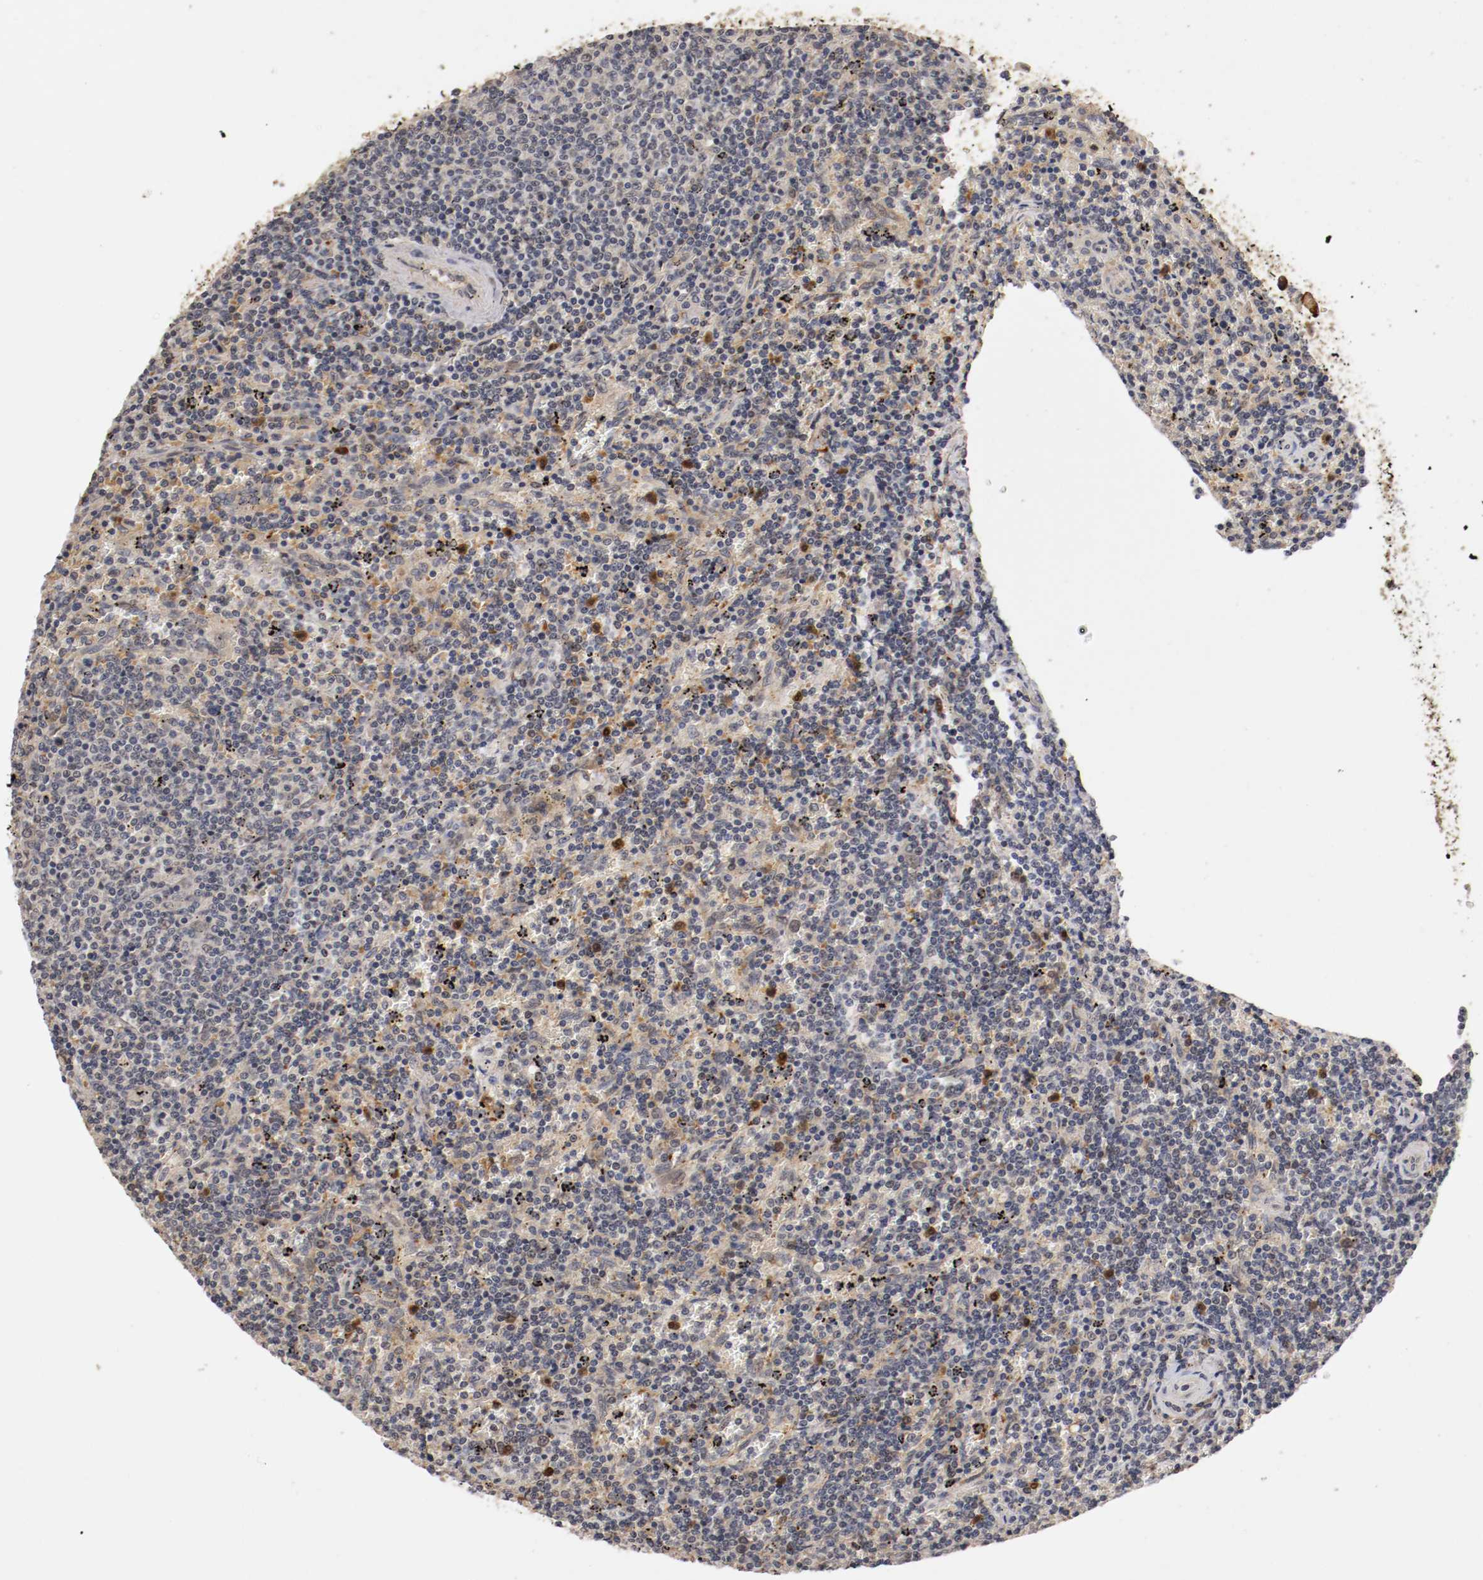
{"staining": {"intensity": "weak", "quantity": "<25%", "location": "cytoplasmic/membranous"}, "tissue": "lymphoma", "cell_type": "Tumor cells", "image_type": "cancer", "snomed": [{"axis": "morphology", "description": "Malignant lymphoma, non-Hodgkin's type, Low grade"}, {"axis": "topography", "description": "Spleen"}], "caption": "High magnification brightfield microscopy of lymphoma stained with DAB (3,3'-diaminobenzidine) (brown) and counterstained with hematoxylin (blue): tumor cells show no significant positivity. (Brightfield microscopy of DAB immunohistochemistry (IHC) at high magnification).", "gene": "TNFRSF1B", "patient": {"sex": "female", "age": 50}}